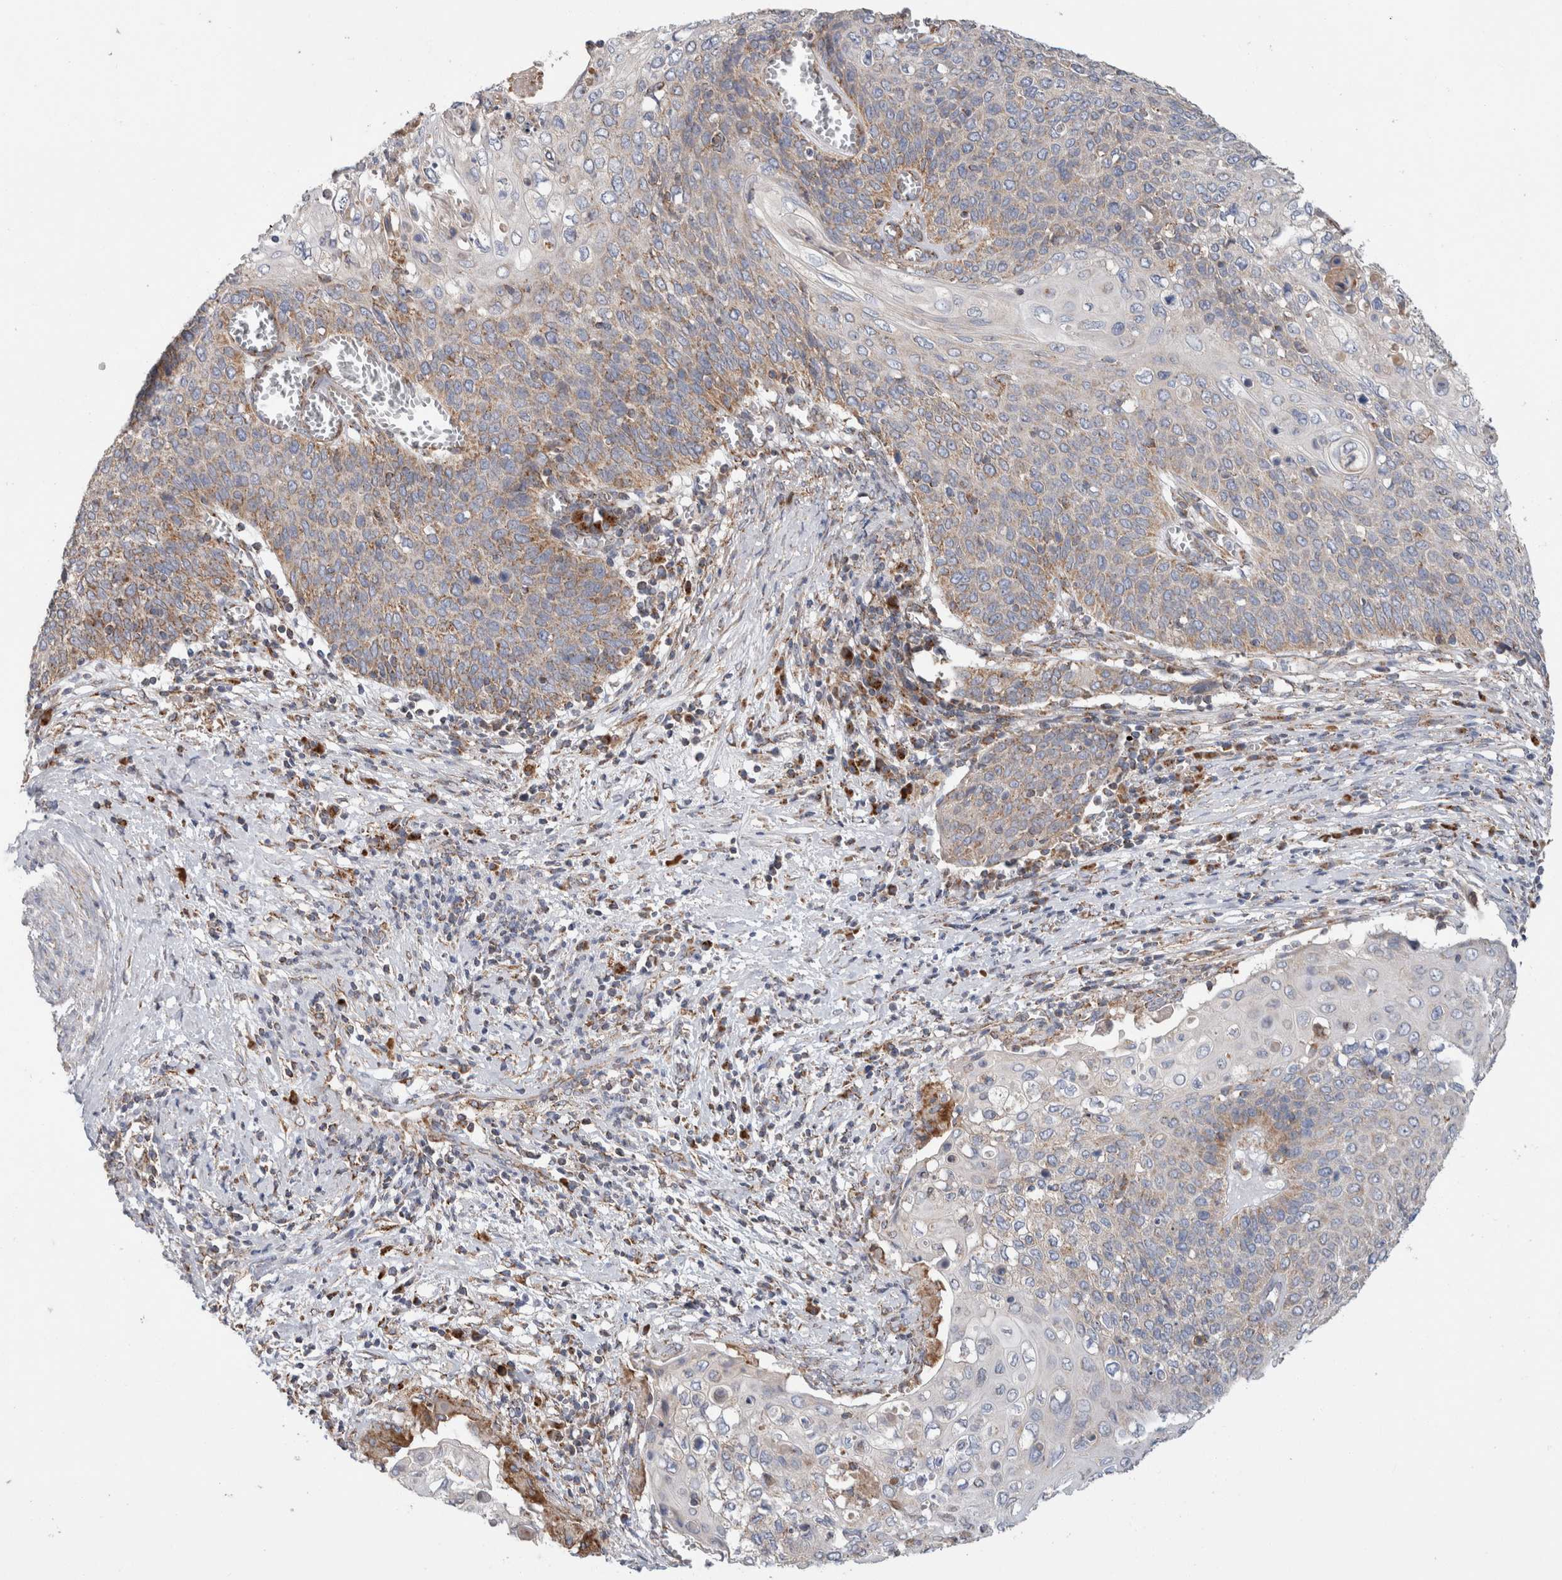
{"staining": {"intensity": "moderate", "quantity": "<25%", "location": "cytoplasmic/membranous"}, "tissue": "cervical cancer", "cell_type": "Tumor cells", "image_type": "cancer", "snomed": [{"axis": "morphology", "description": "Squamous cell carcinoma, NOS"}, {"axis": "topography", "description": "Cervix"}], "caption": "Immunohistochemistry (IHC) micrograph of neoplastic tissue: human squamous cell carcinoma (cervical) stained using immunohistochemistry displays low levels of moderate protein expression localized specifically in the cytoplasmic/membranous of tumor cells, appearing as a cytoplasmic/membranous brown color.", "gene": "IARS2", "patient": {"sex": "female", "age": 39}}